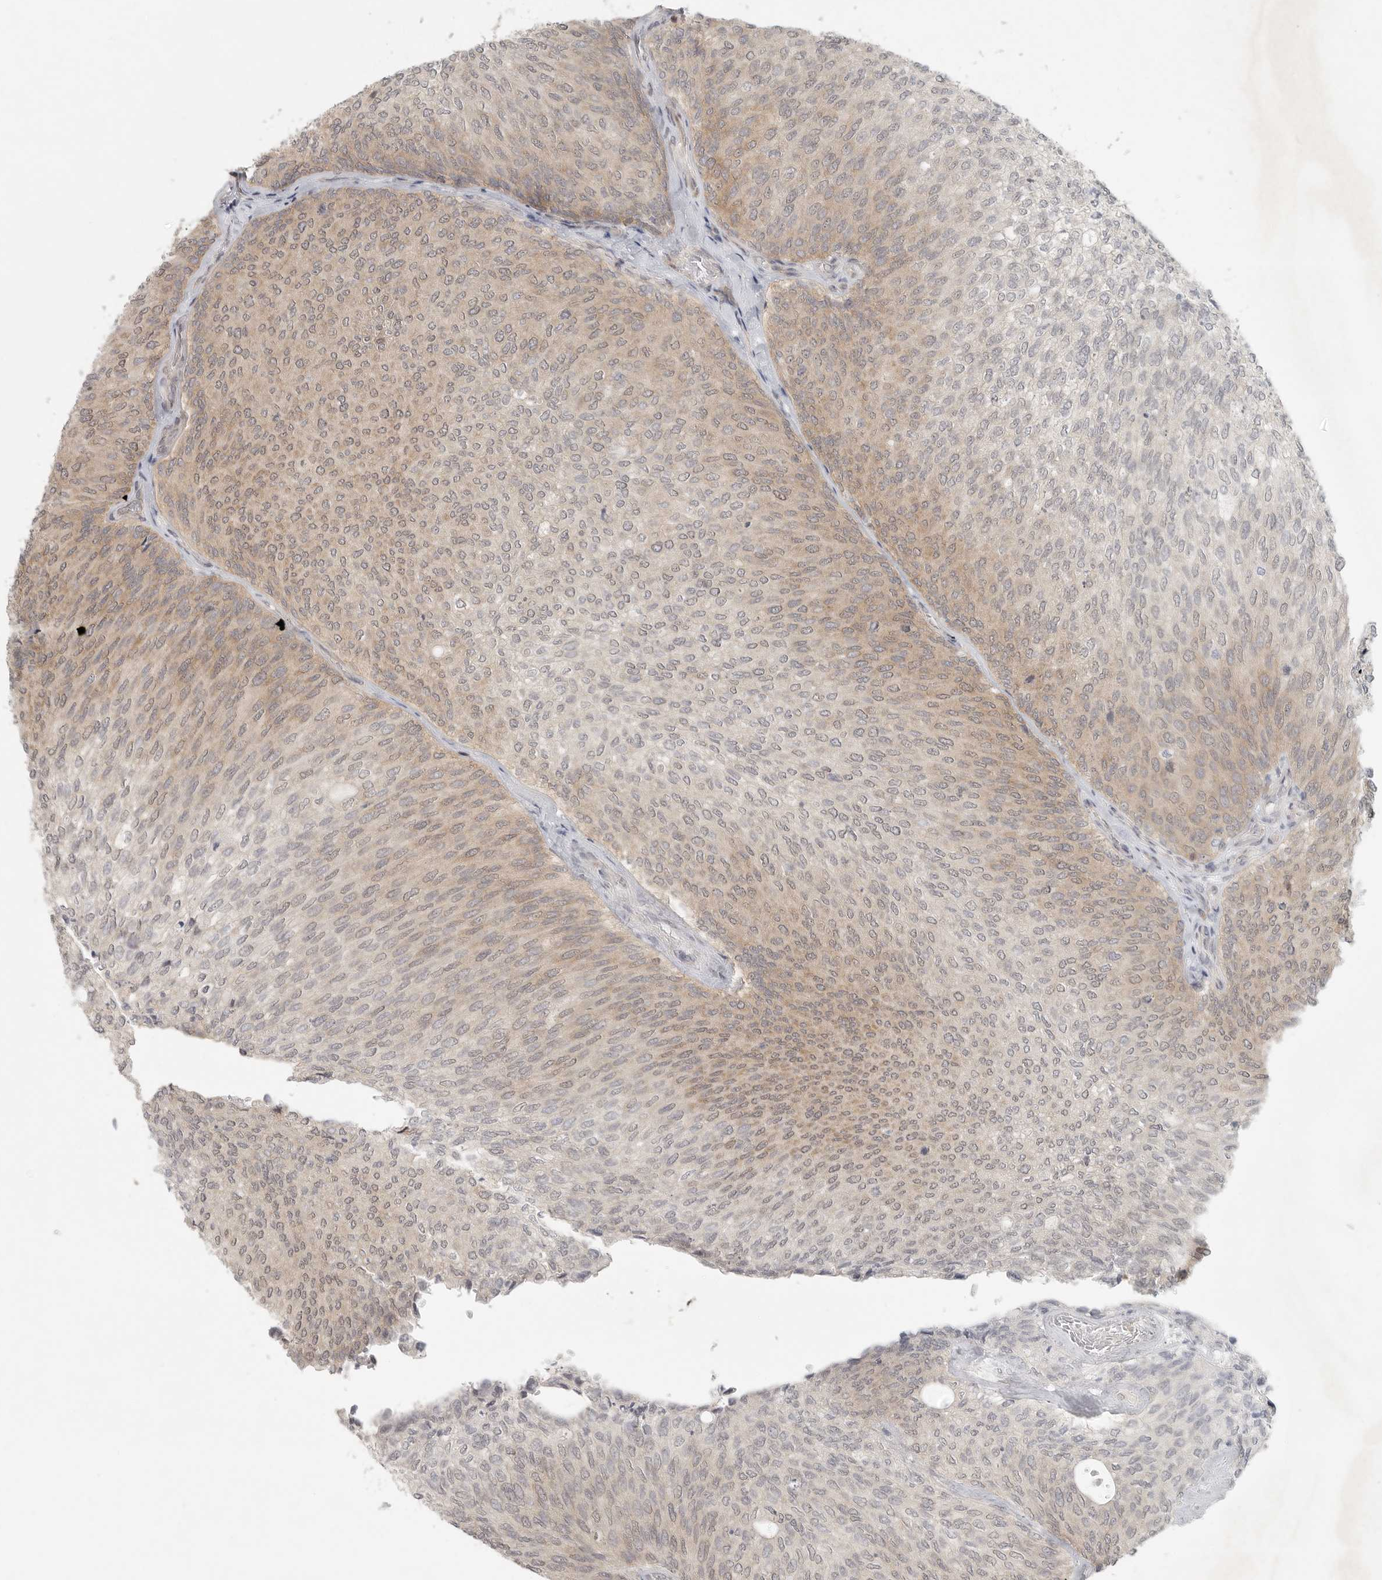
{"staining": {"intensity": "moderate", "quantity": "<25%", "location": "cytoplasmic/membranous,nuclear"}, "tissue": "urothelial cancer", "cell_type": "Tumor cells", "image_type": "cancer", "snomed": [{"axis": "morphology", "description": "Urothelial carcinoma, Low grade"}, {"axis": "topography", "description": "Urinary bladder"}], "caption": "DAB (3,3'-diaminobenzidine) immunohistochemical staining of urothelial carcinoma (low-grade) displays moderate cytoplasmic/membranous and nuclear protein expression in about <25% of tumor cells.", "gene": "HDAC6", "patient": {"sex": "female", "age": 79}}